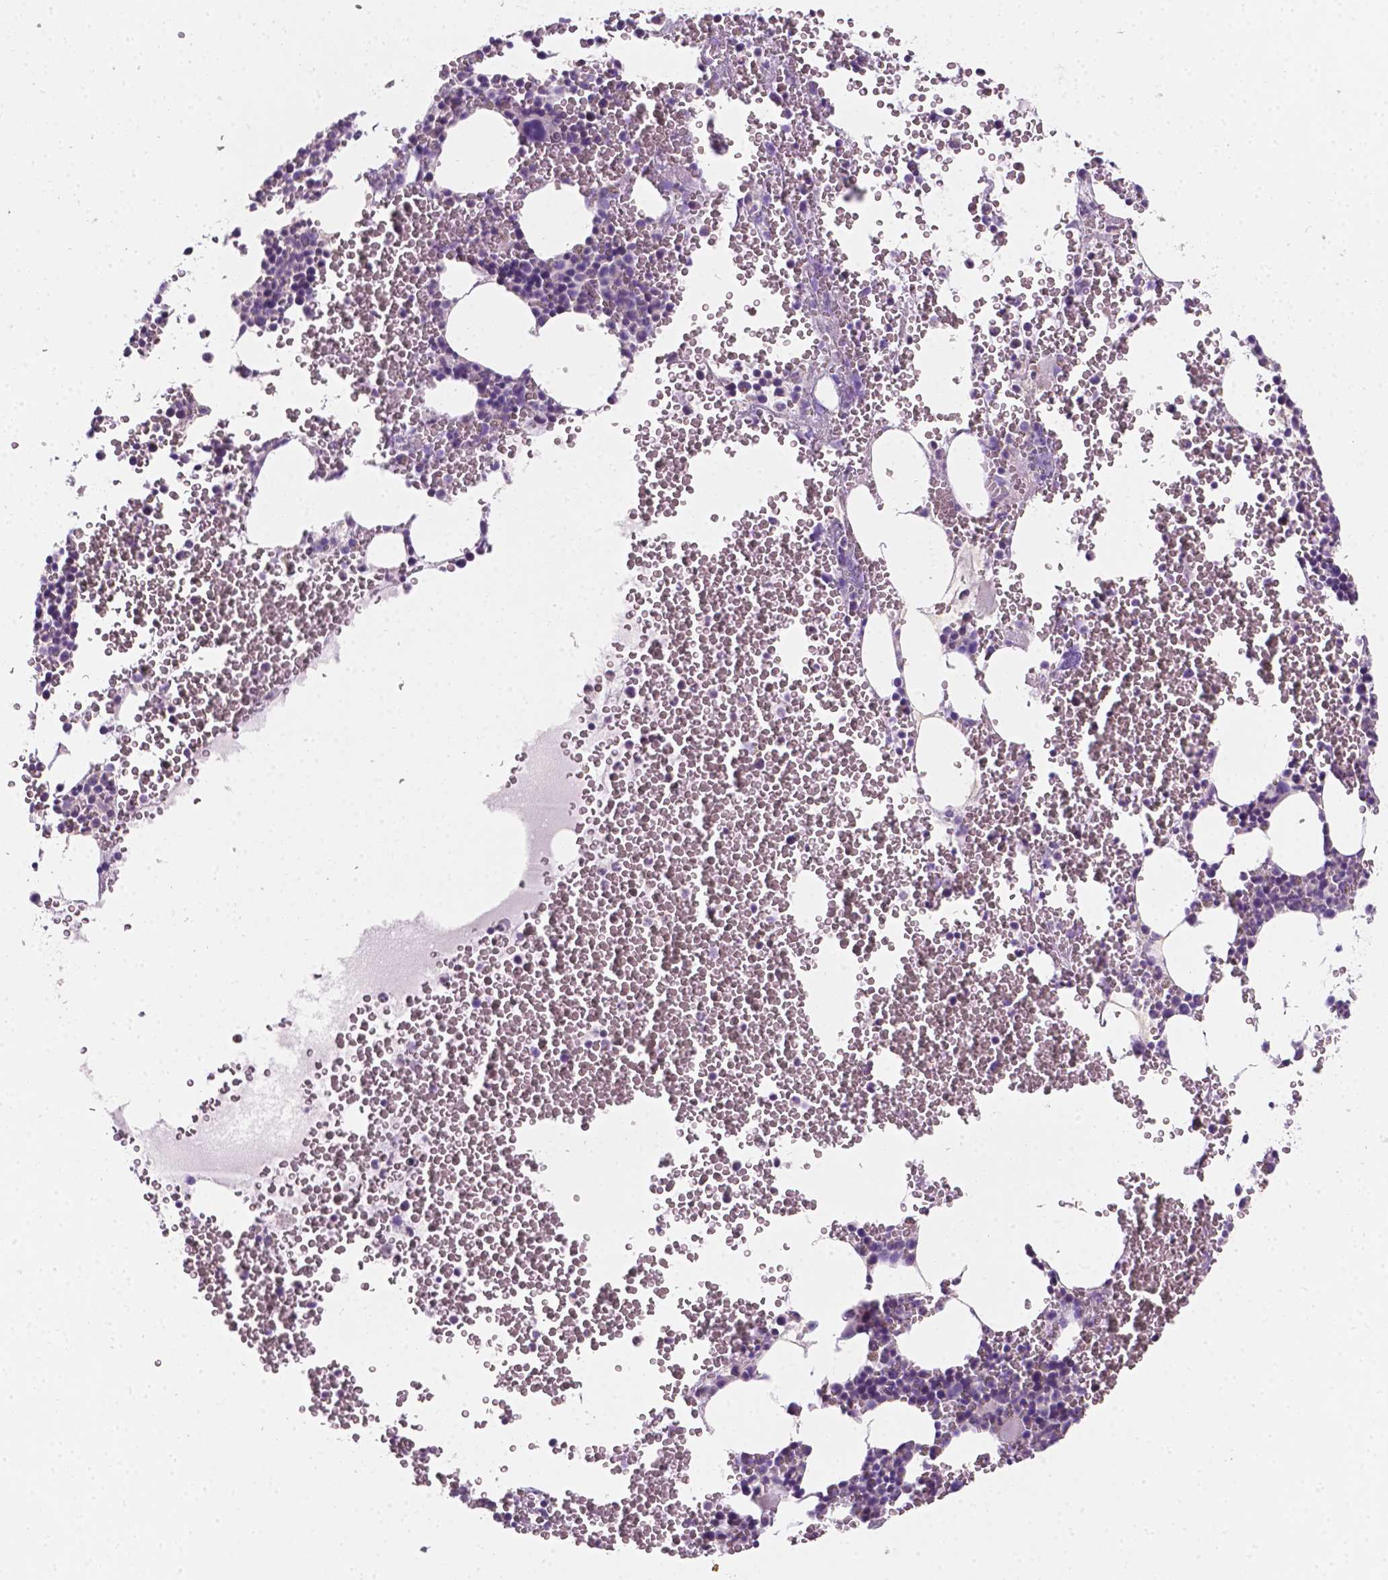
{"staining": {"intensity": "negative", "quantity": "none", "location": "none"}, "tissue": "bone marrow", "cell_type": "Hematopoietic cells", "image_type": "normal", "snomed": [{"axis": "morphology", "description": "Normal tissue, NOS"}, {"axis": "topography", "description": "Bone marrow"}], "caption": "This micrograph is of normal bone marrow stained with immunohistochemistry to label a protein in brown with the nuclei are counter-stained blue. There is no staining in hematopoietic cells. Brightfield microscopy of IHC stained with DAB (brown) and hematoxylin (blue), captured at high magnification.", "gene": "EGFR", "patient": {"sex": "male", "age": 82}}